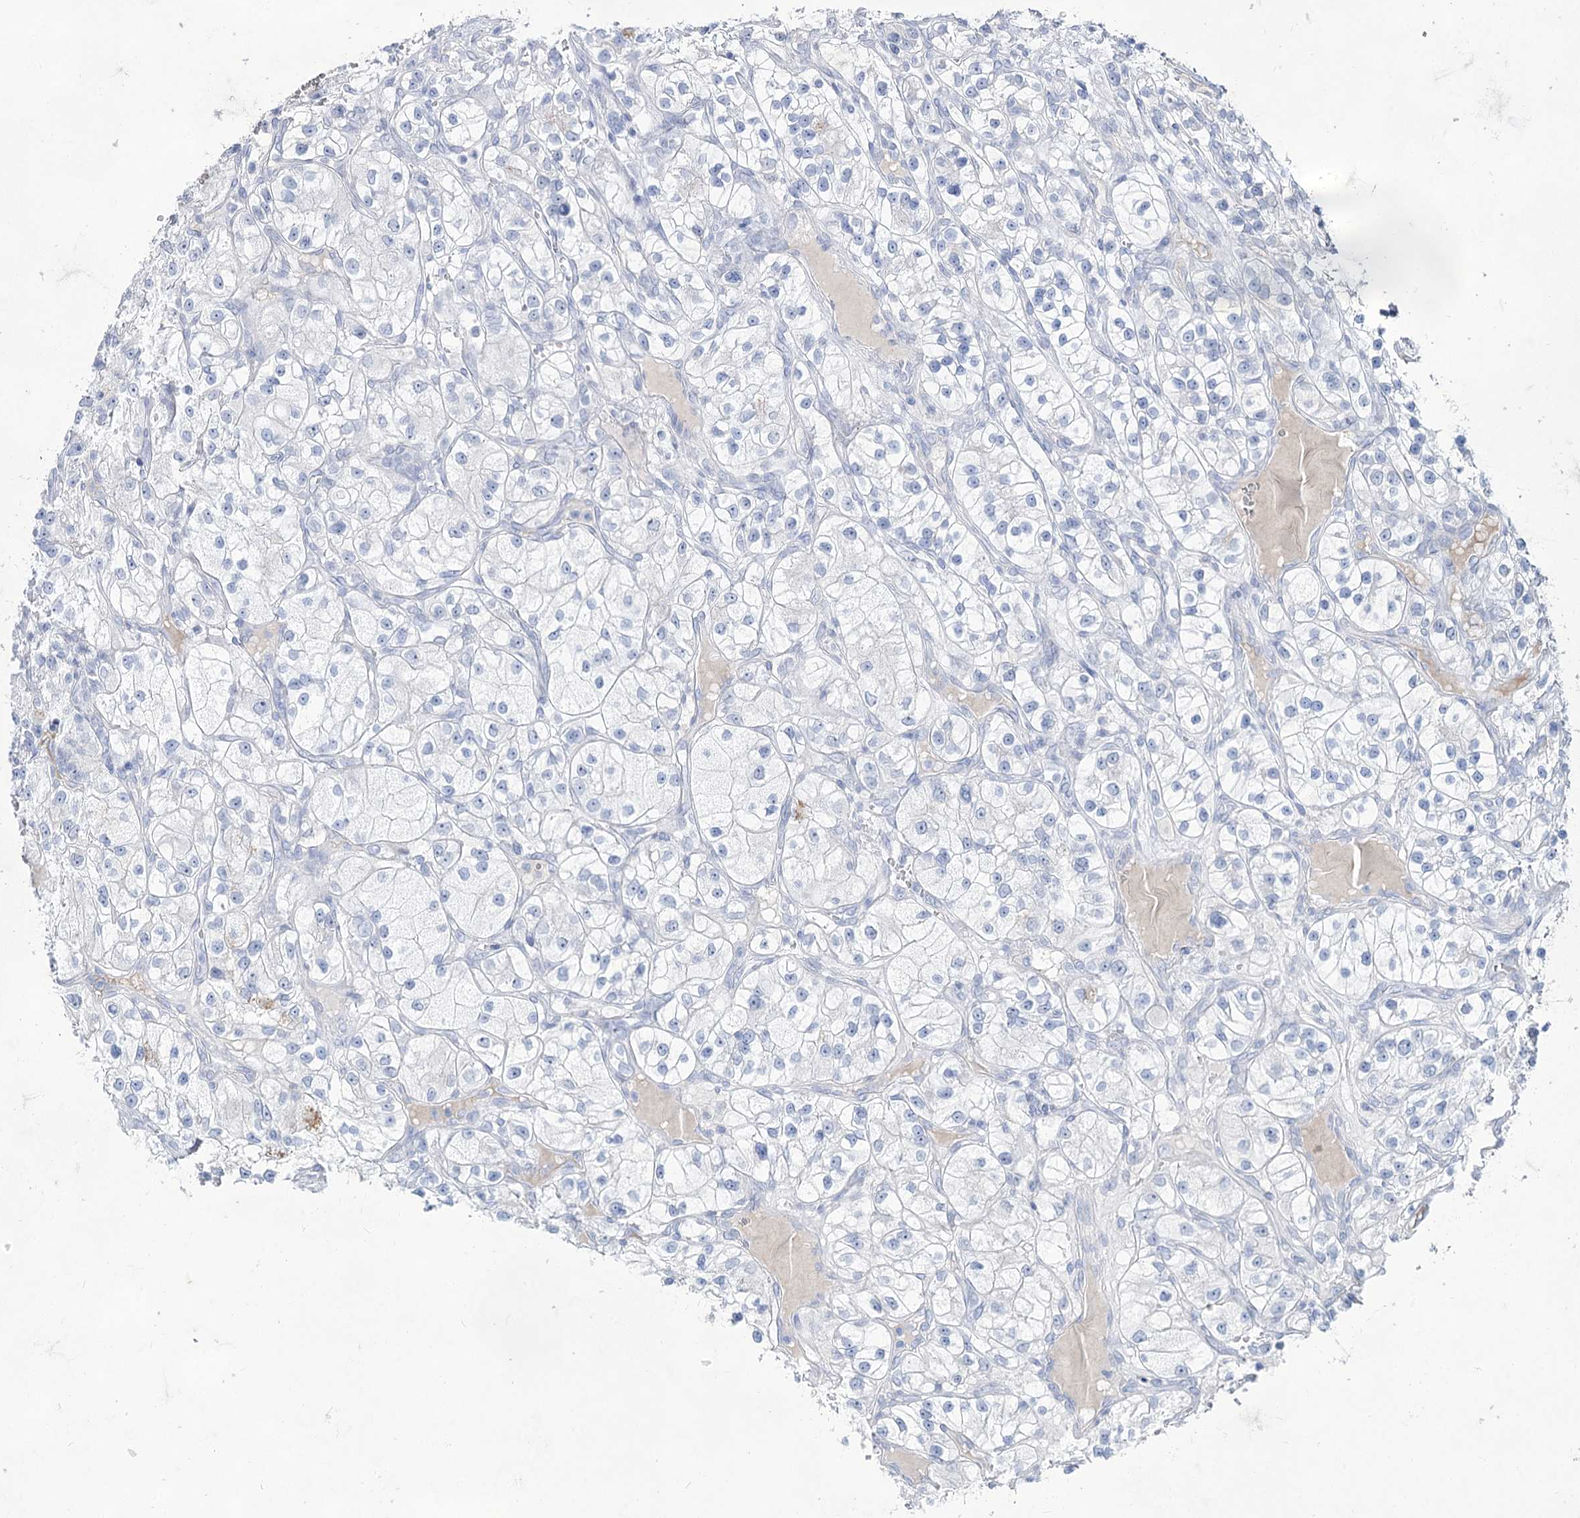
{"staining": {"intensity": "negative", "quantity": "none", "location": "none"}, "tissue": "renal cancer", "cell_type": "Tumor cells", "image_type": "cancer", "snomed": [{"axis": "morphology", "description": "Adenocarcinoma, NOS"}, {"axis": "topography", "description": "Kidney"}], "caption": "Immunohistochemistry photomicrograph of human adenocarcinoma (renal) stained for a protein (brown), which displays no staining in tumor cells.", "gene": "ACRV1", "patient": {"sex": "female", "age": 57}}